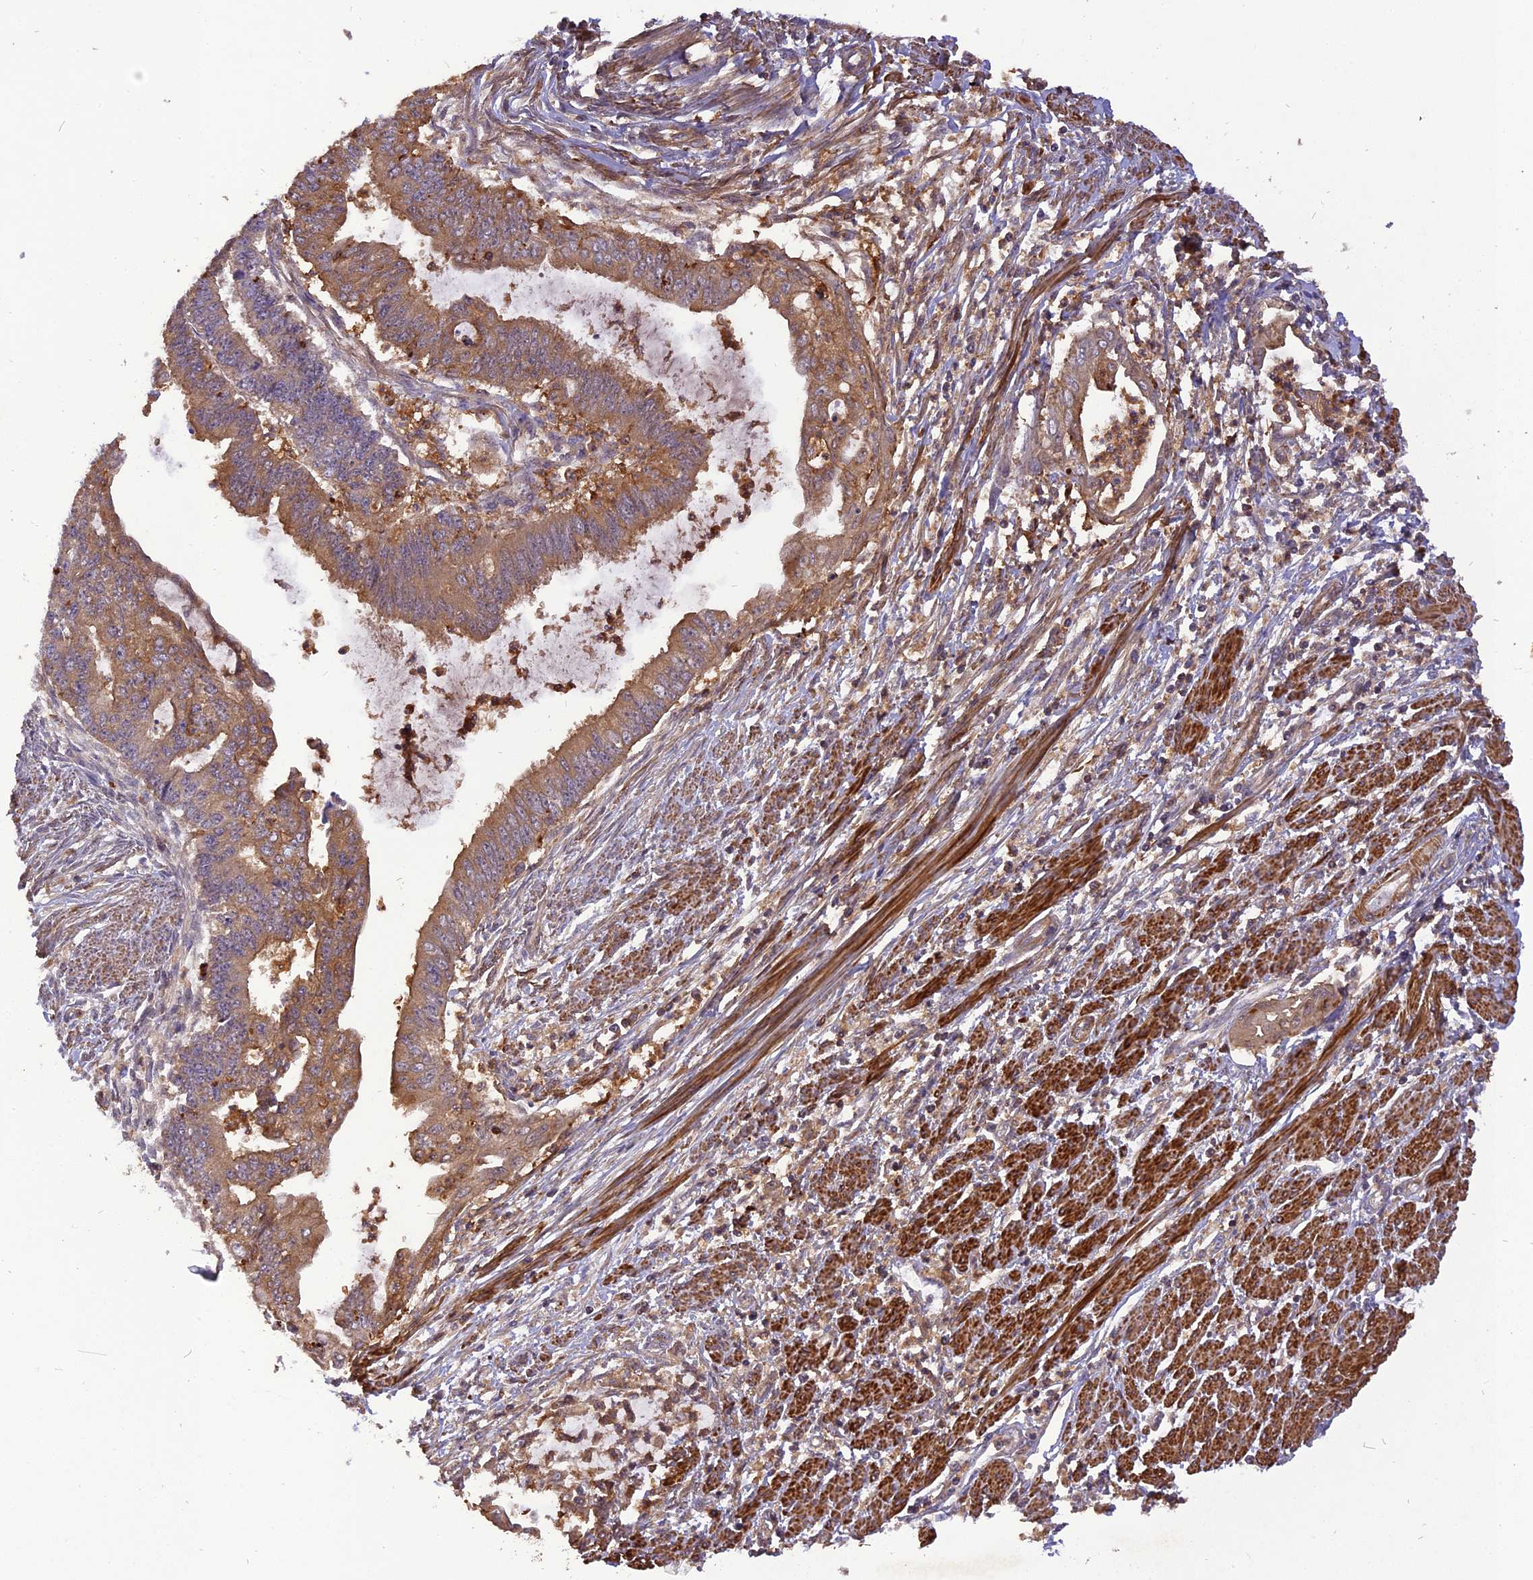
{"staining": {"intensity": "moderate", "quantity": "25%-75%", "location": "cytoplasmic/membranous"}, "tissue": "endometrial cancer", "cell_type": "Tumor cells", "image_type": "cancer", "snomed": [{"axis": "morphology", "description": "Adenocarcinoma, NOS"}, {"axis": "topography", "description": "Endometrium"}], "caption": "Human endometrial cancer (adenocarcinoma) stained with a protein marker exhibits moderate staining in tumor cells.", "gene": "STOML1", "patient": {"sex": "female", "age": 73}}